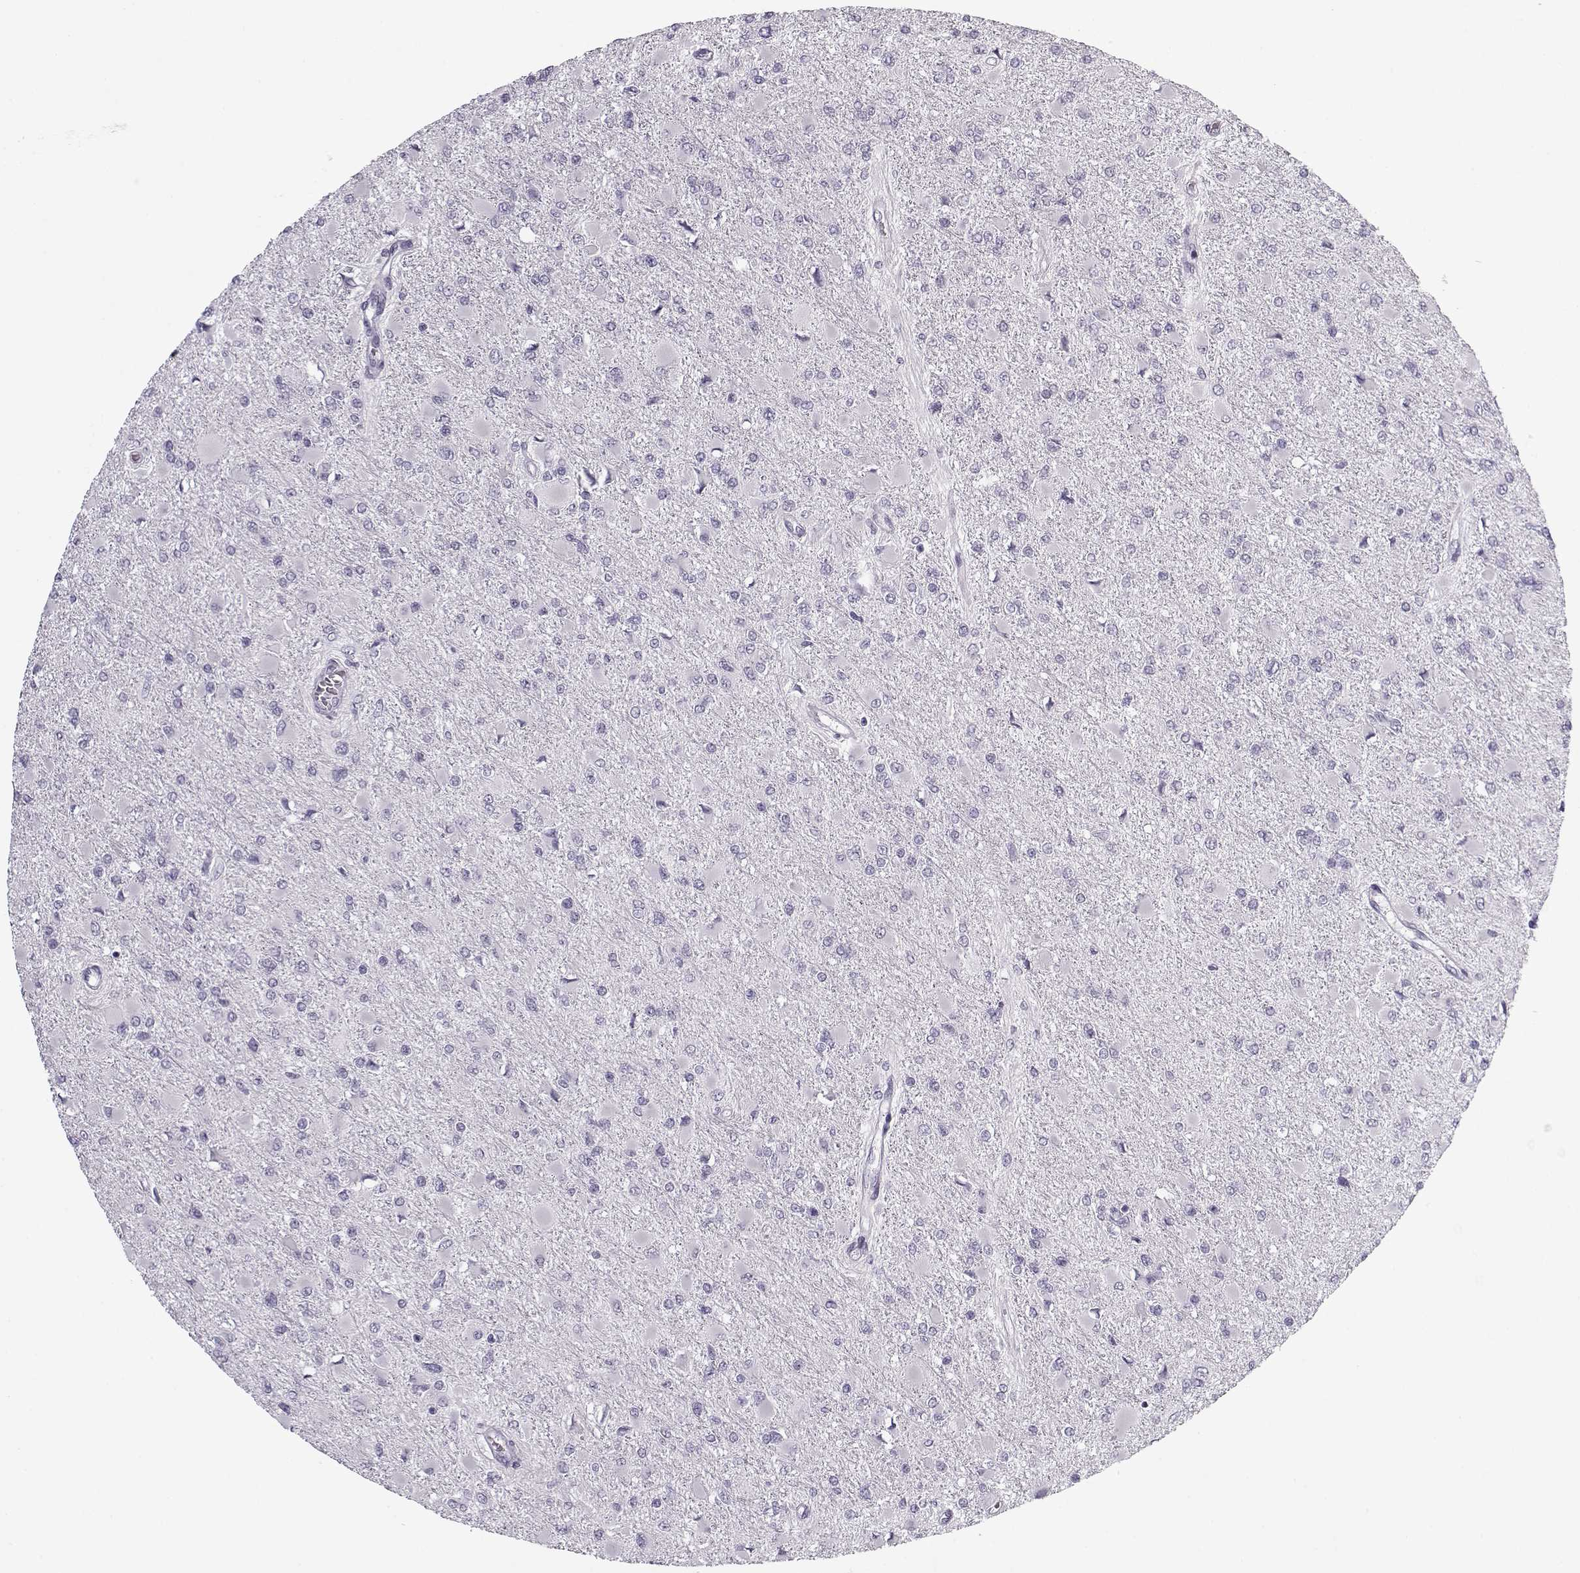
{"staining": {"intensity": "negative", "quantity": "none", "location": "none"}, "tissue": "glioma", "cell_type": "Tumor cells", "image_type": "cancer", "snomed": [{"axis": "morphology", "description": "Glioma, malignant, High grade"}, {"axis": "topography", "description": "Cerebral cortex"}], "caption": "DAB (3,3'-diaminobenzidine) immunohistochemical staining of human glioma reveals no significant staining in tumor cells.", "gene": "PNMT", "patient": {"sex": "female", "age": 36}}